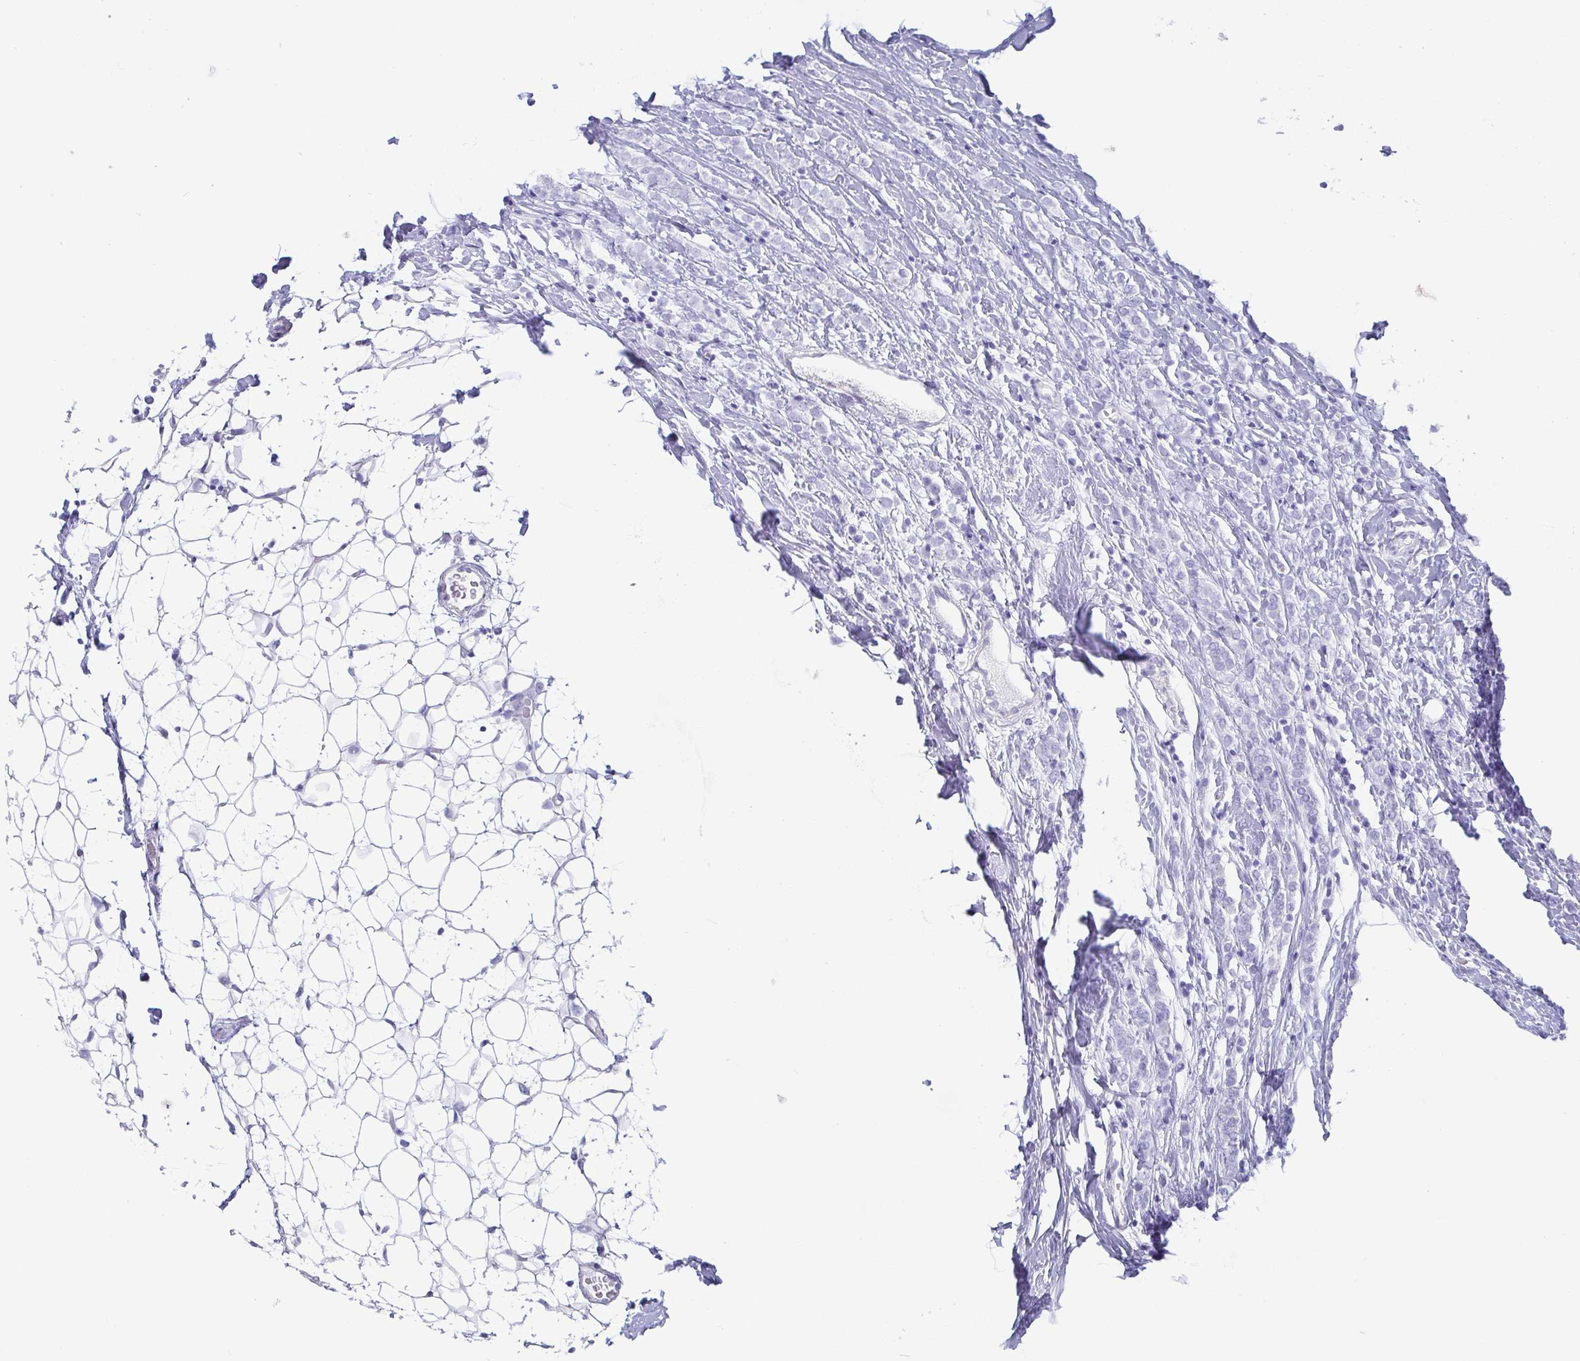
{"staining": {"intensity": "negative", "quantity": "none", "location": "none"}, "tissue": "breast cancer", "cell_type": "Tumor cells", "image_type": "cancer", "snomed": [{"axis": "morphology", "description": "Lobular carcinoma"}, {"axis": "topography", "description": "Breast"}], "caption": "Tumor cells are negative for protein expression in human lobular carcinoma (breast).", "gene": "SCGN", "patient": {"sex": "female", "age": 49}}